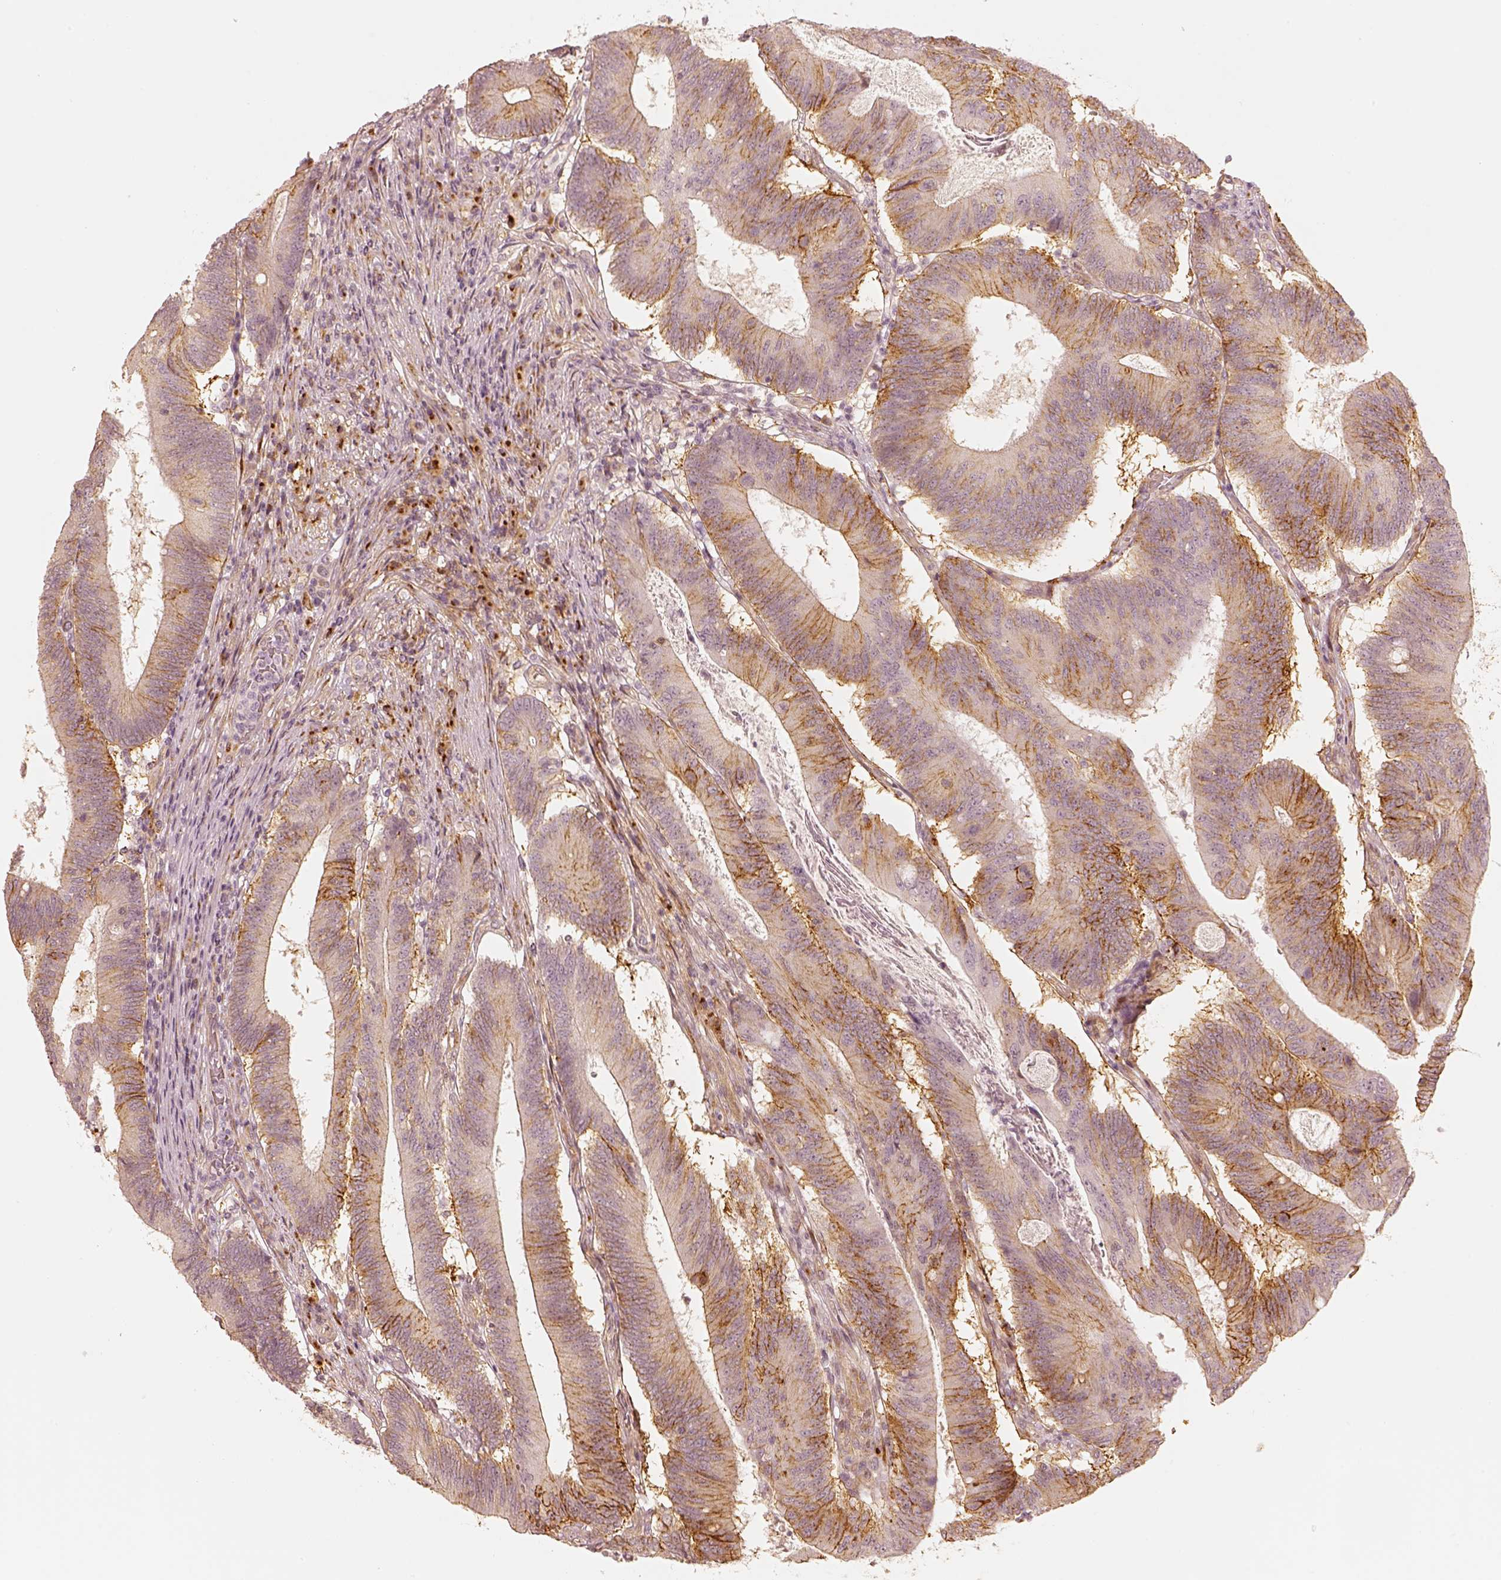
{"staining": {"intensity": "moderate", "quantity": "<25%", "location": "cytoplasmic/membranous"}, "tissue": "colorectal cancer", "cell_type": "Tumor cells", "image_type": "cancer", "snomed": [{"axis": "morphology", "description": "Adenocarcinoma, NOS"}, {"axis": "topography", "description": "Colon"}], "caption": "Colorectal cancer stained with DAB immunohistochemistry (IHC) displays low levels of moderate cytoplasmic/membranous positivity in approximately <25% of tumor cells.", "gene": "GORASP2", "patient": {"sex": "female", "age": 70}}